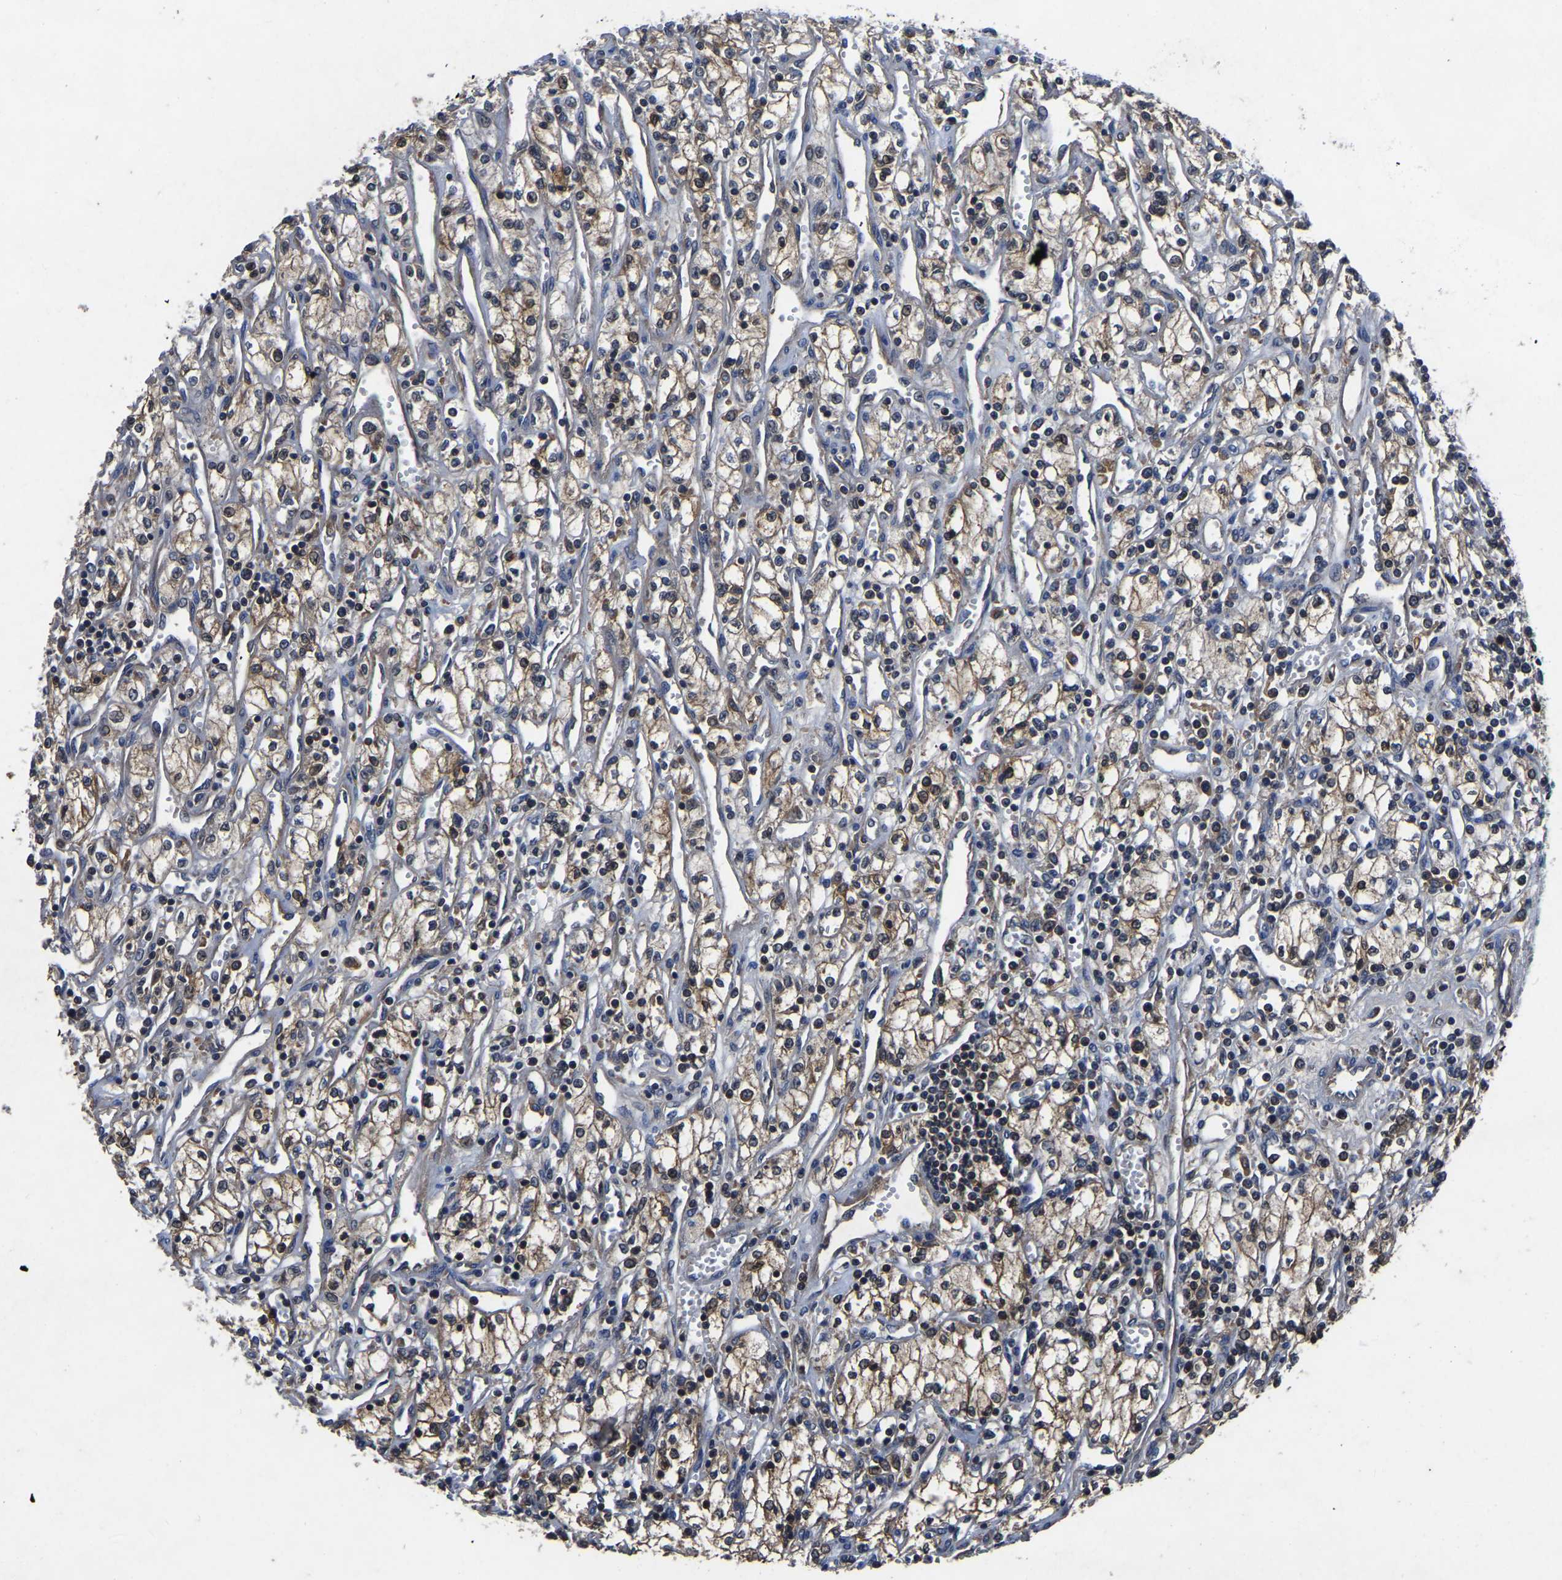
{"staining": {"intensity": "moderate", "quantity": ">75%", "location": "cytoplasmic/membranous"}, "tissue": "renal cancer", "cell_type": "Tumor cells", "image_type": "cancer", "snomed": [{"axis": "morphology", "description": "Adenocarcinoma, NOS"}, {"axis": "topography", "description": "Kidney"}], "caption": "Approximately >75% of tumor cells in adenocarcinoma (renal) exhibit moderate cytoplasmic/membranous protein positivity as visualized by brown immunohistochemical staining.", "gene": "FGD5", "patient": {"sex": "male", "age": 59}}